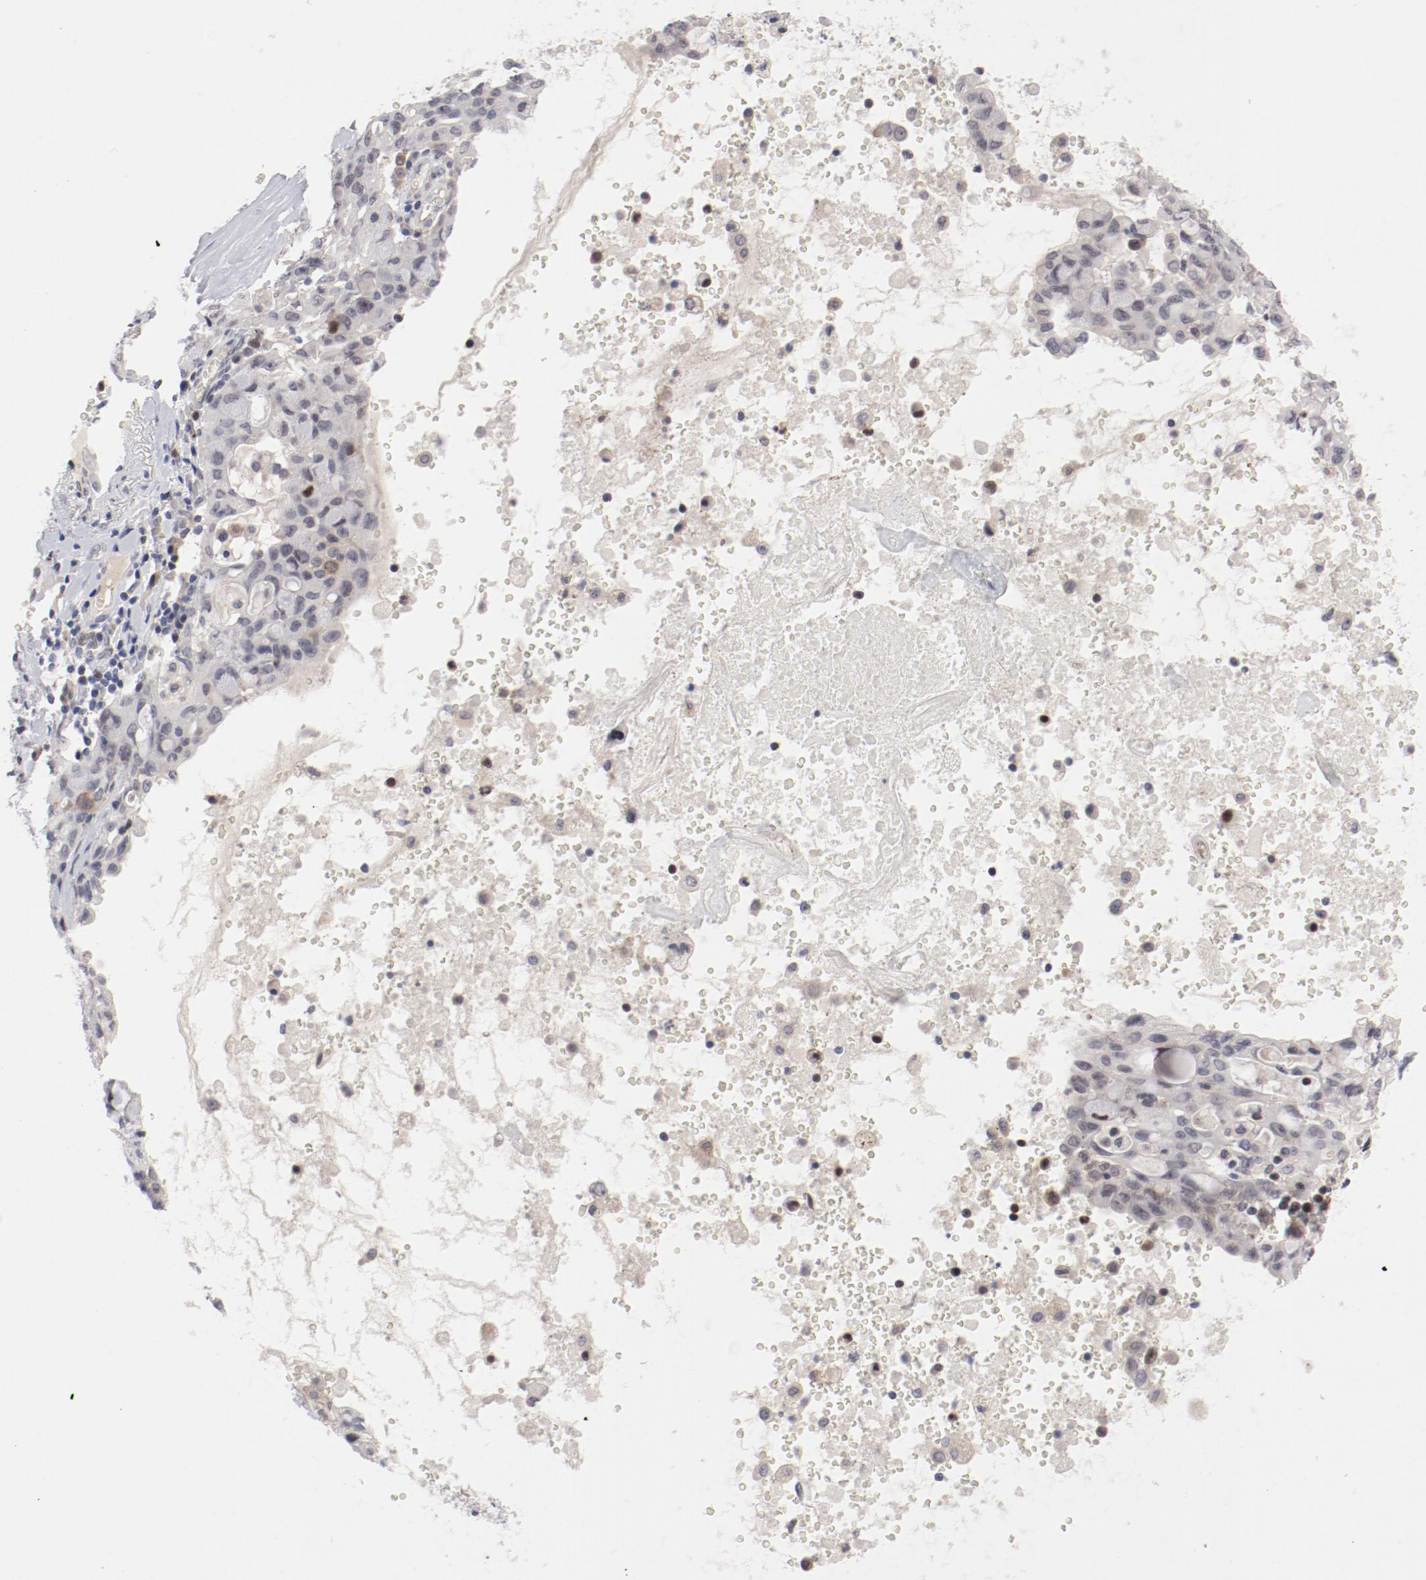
{"staining": {"intensity": "weak", "quantity": "<25%", "location": "nuclear"}, "tissue": "lung cancer", "cell_type": "Tumor cells", "image_type": "cancer", "snomed": [{"axis": "morphology", "description": "Adenocarcinoma, NOS"}, {"axis": "topography", "description": "Lung"}], "caption": "This is a micrograph of immunohistochemistry (IHC) staining of adenocarcinoma (lung), which shows no staining in tumor cells.", "gene": "FSCB", "patient": {"sex": "female", "age": 44}}